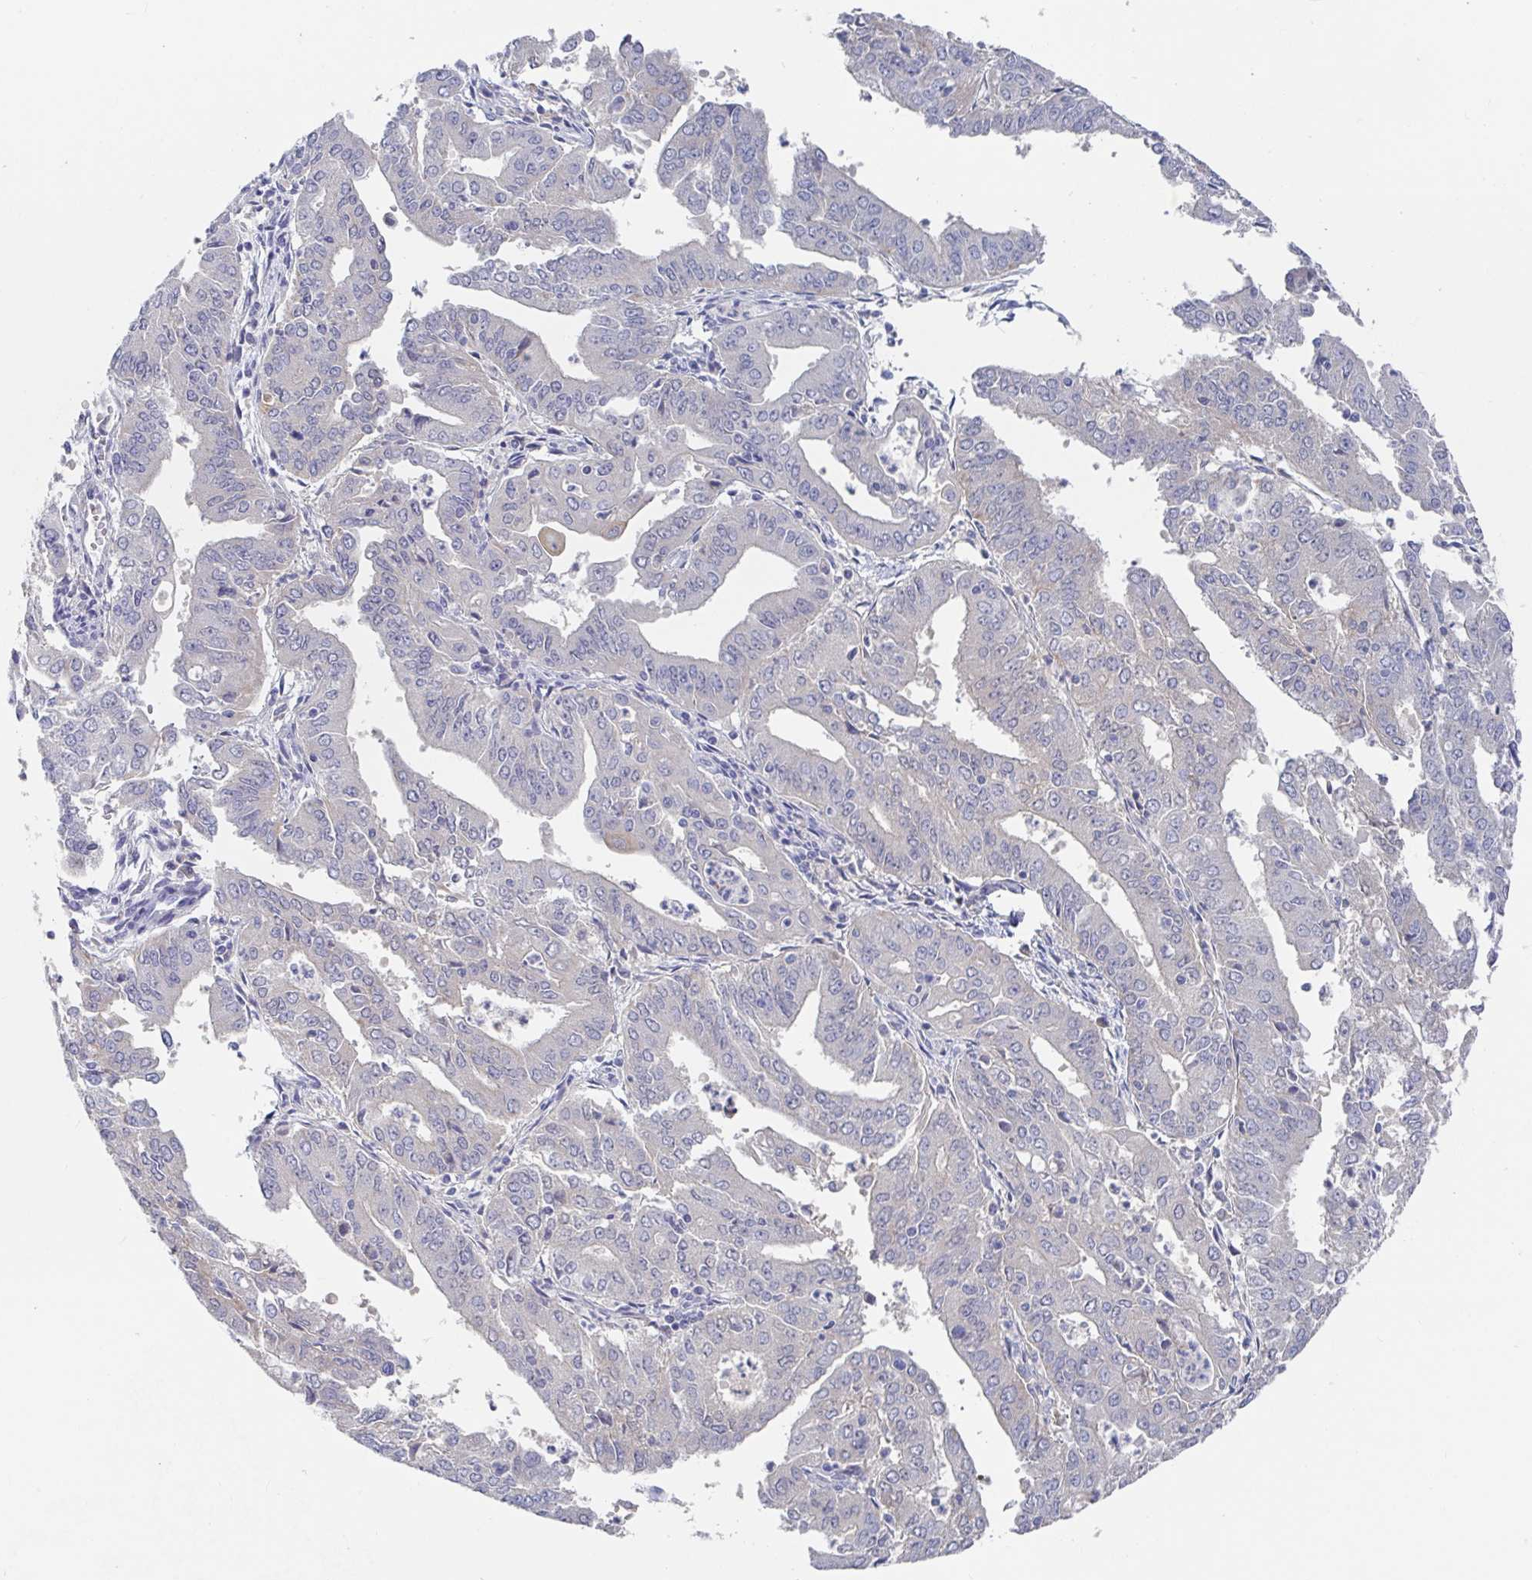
{"staining": {"intensity": "negative", "quantity": "none", "location": "none"}, "tissue": "cervical cancer", "cell_type": "Tumor cells", "image_type": "cancer", "snomed": [{"axis": "morphology", "description": "Adenocarcinoma, NOS"}, {"axis": "topography", "description": "Cervix"}], "caption": "Protein analysis of cervical adenocarcinoma displays no significant staining in tumor cells. The staining is performed using DAB (3,3'-diaminobenzidine) brown chromogen with nuclei counter-stained in using hematoxylin.", "gene": "GPR148", "patient": {"sex": "female", "age": 56}}